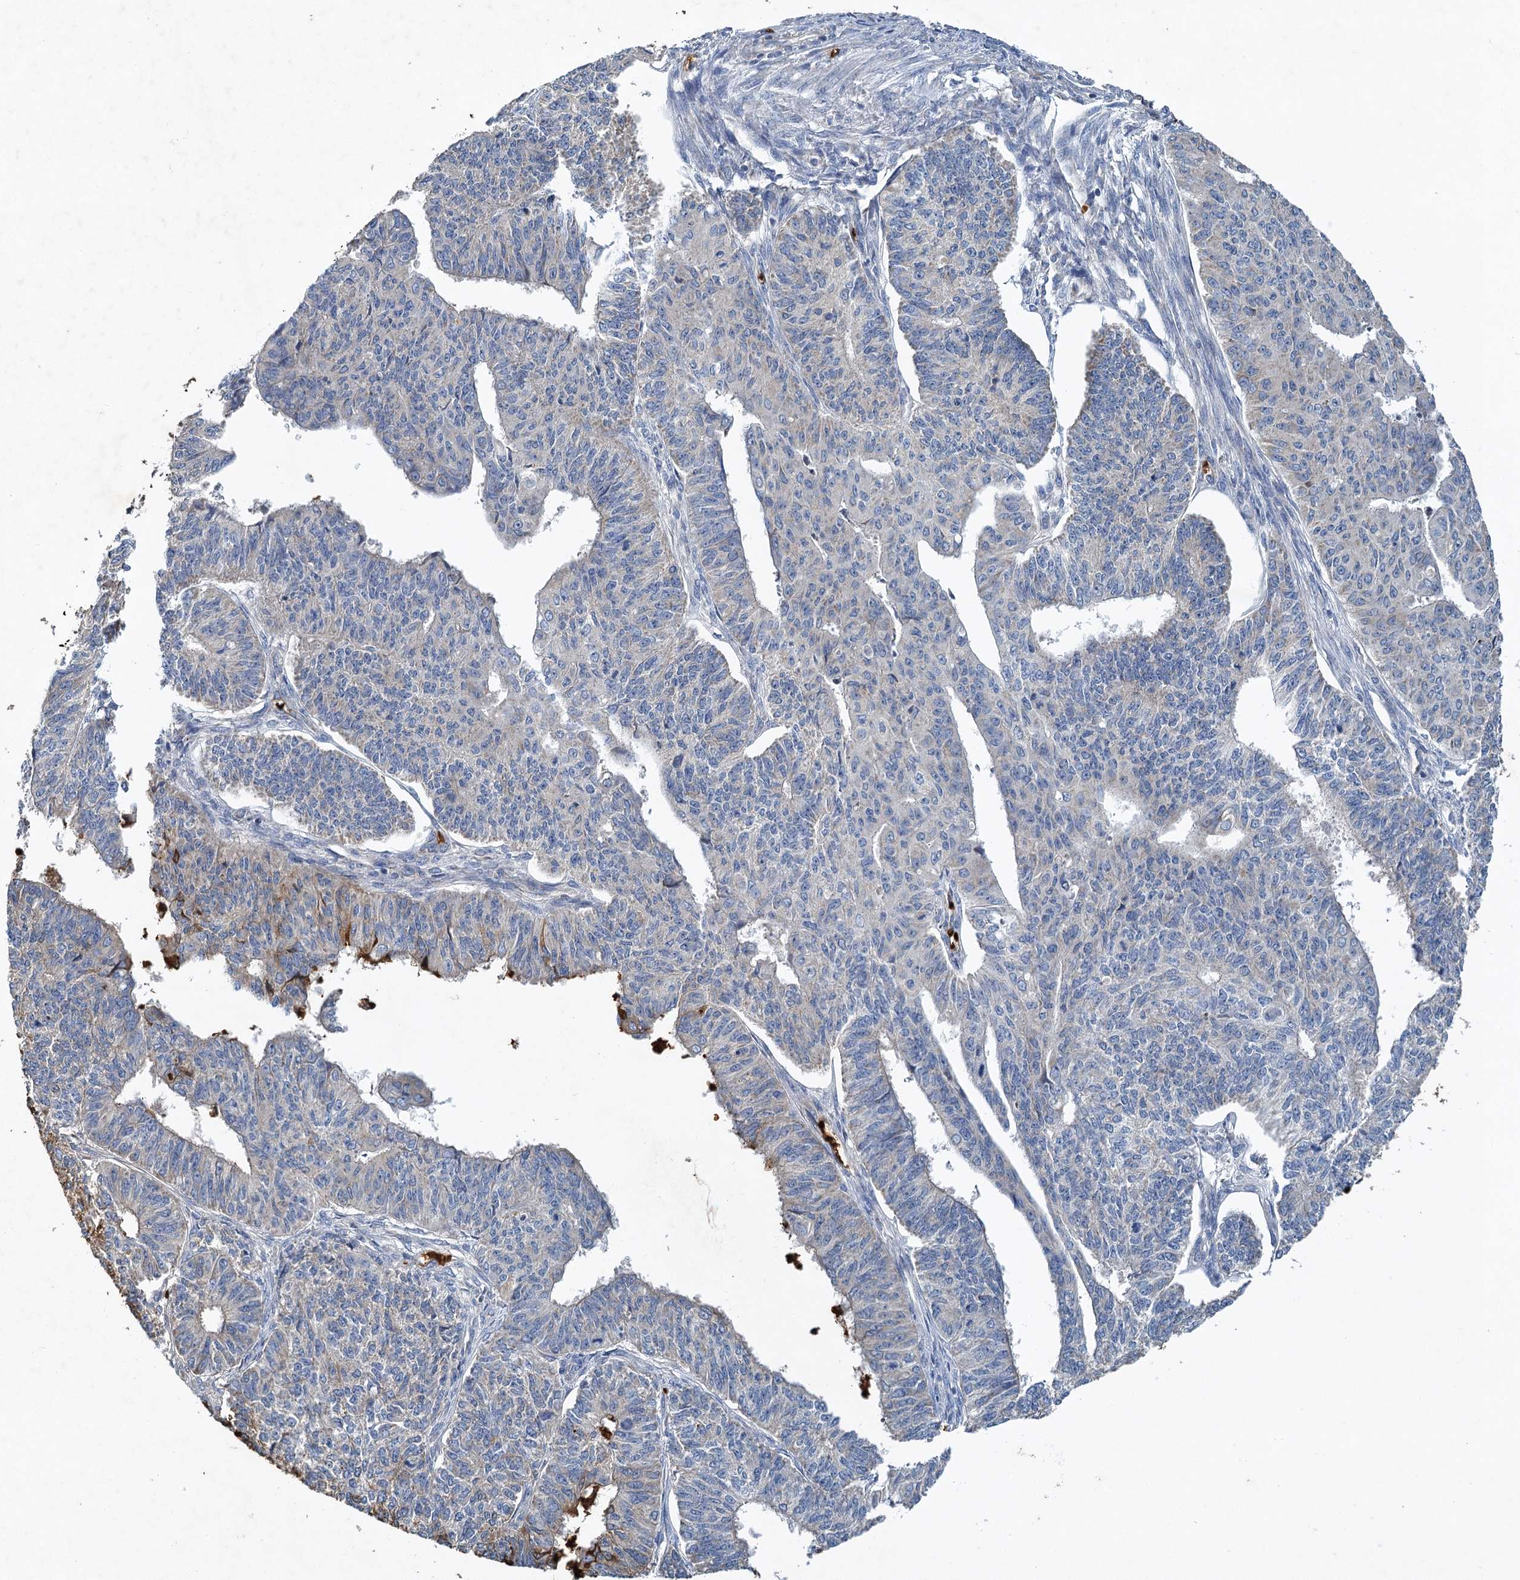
{"staining": {"intensity": "negative", "quantity": "none", "location": "none"}, "tissue": "endometrial cancer", "cell_type": "Tumor cells", "image_type": "cancer", "snomed": [{"axis": "morphology", "description": "Adenocarcinoma, NOS"}, {"axis": "topography", "description": "Endometrium"}], "caption": "Endometrial cancer was stained to show a protein in brown. There is no significant positivity in tumor cells.", "gene": "BCS1L", "patient": {"sex": "female", "age": 32}}